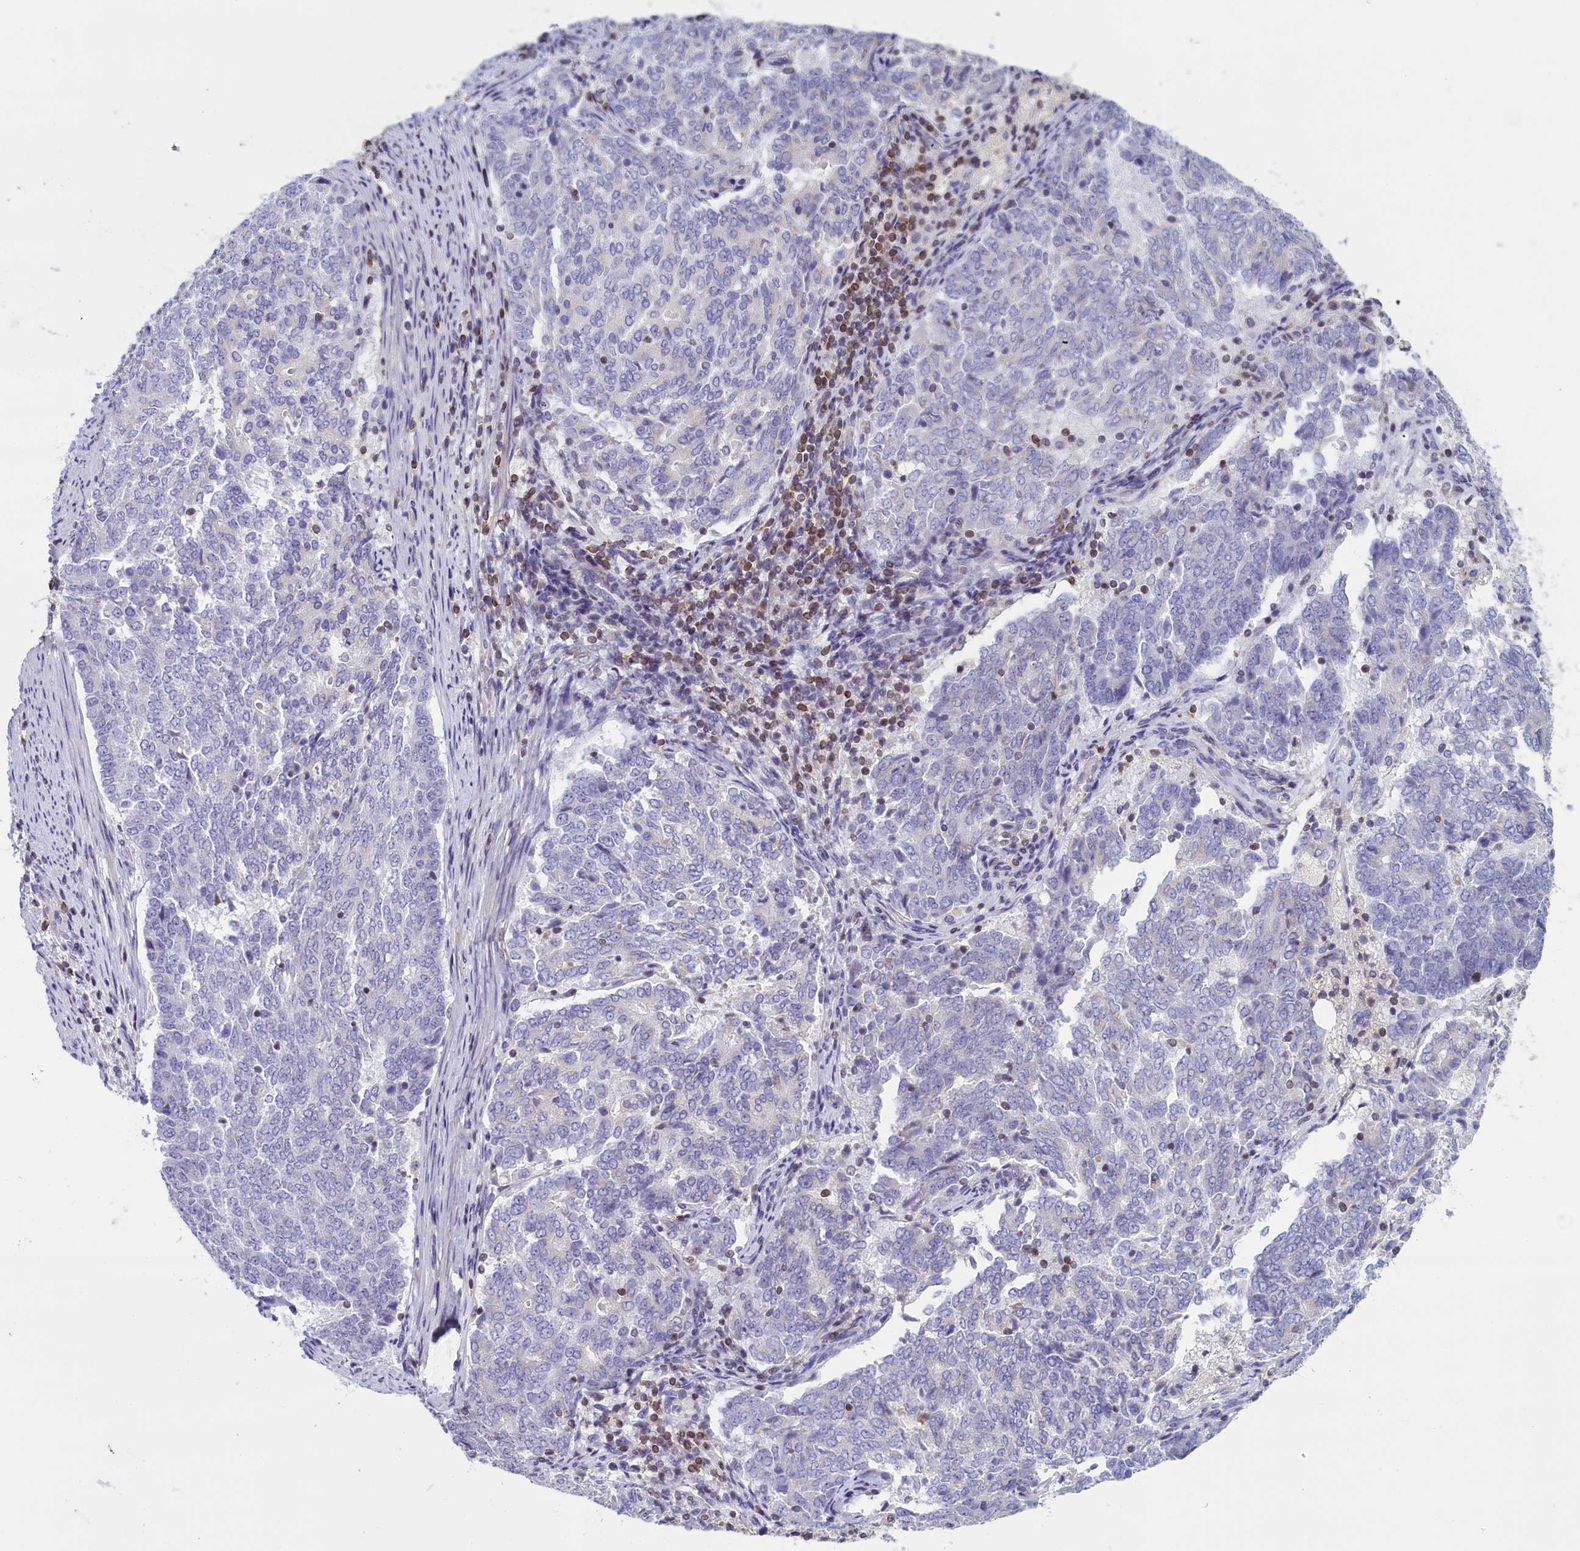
{"staining": {"intensity": "negative", "quantity": "none", "location": "none"}, "tissue": "endometrial cancer", "cell_type": "Tumor cells", "image_type": "cancer", "snomed": [{"axis": "morphology", "description": "Adenocarcinoma, NOS"}, {"axis": "topography", "description": "Endometrium"}], "caption": "Tumor cells show no significant protein expression in endometrial cancer (adenocarcinoma).", "gene": "TRAF3IP3", "patient": {"sex": "female", "age": 80}}